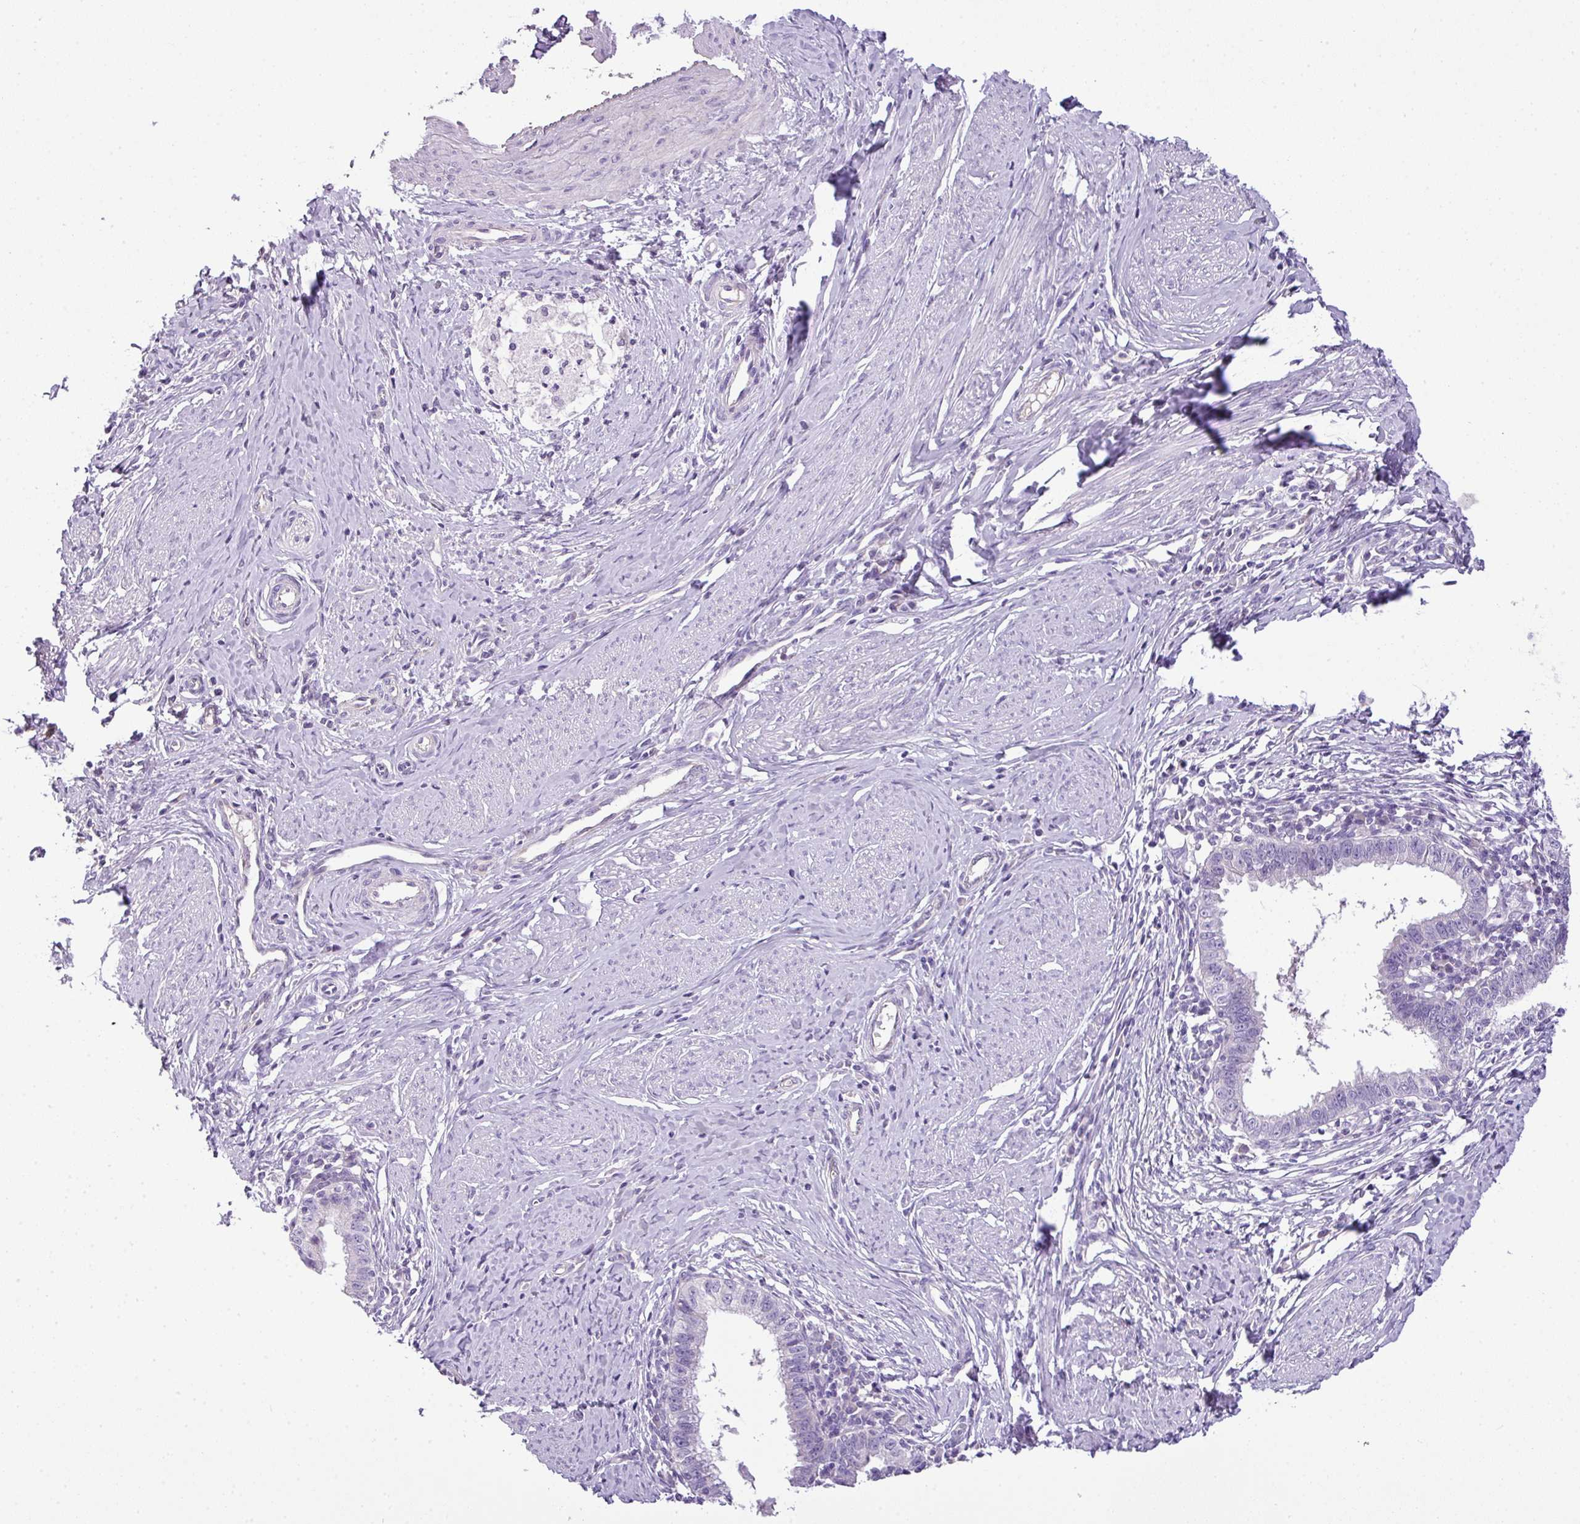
{"staining": {"intensity": "negative", "quantity": "none", "location": "none"}, "tissue": "cervical cancer", "cell_type": "Tumor cells", "image_type": "cancer", "snomed": [{"axis": "morphology", "description": "Adenocarcinoma, NOS"}, {"axis": "topography", "description": "Cervix"}], "caption": "Tumor cells show no significant protein expression in cervical adenocarcinoma.", "gene": "ENSG00000273748", "patient": {"sex": "female", "age": 36}}